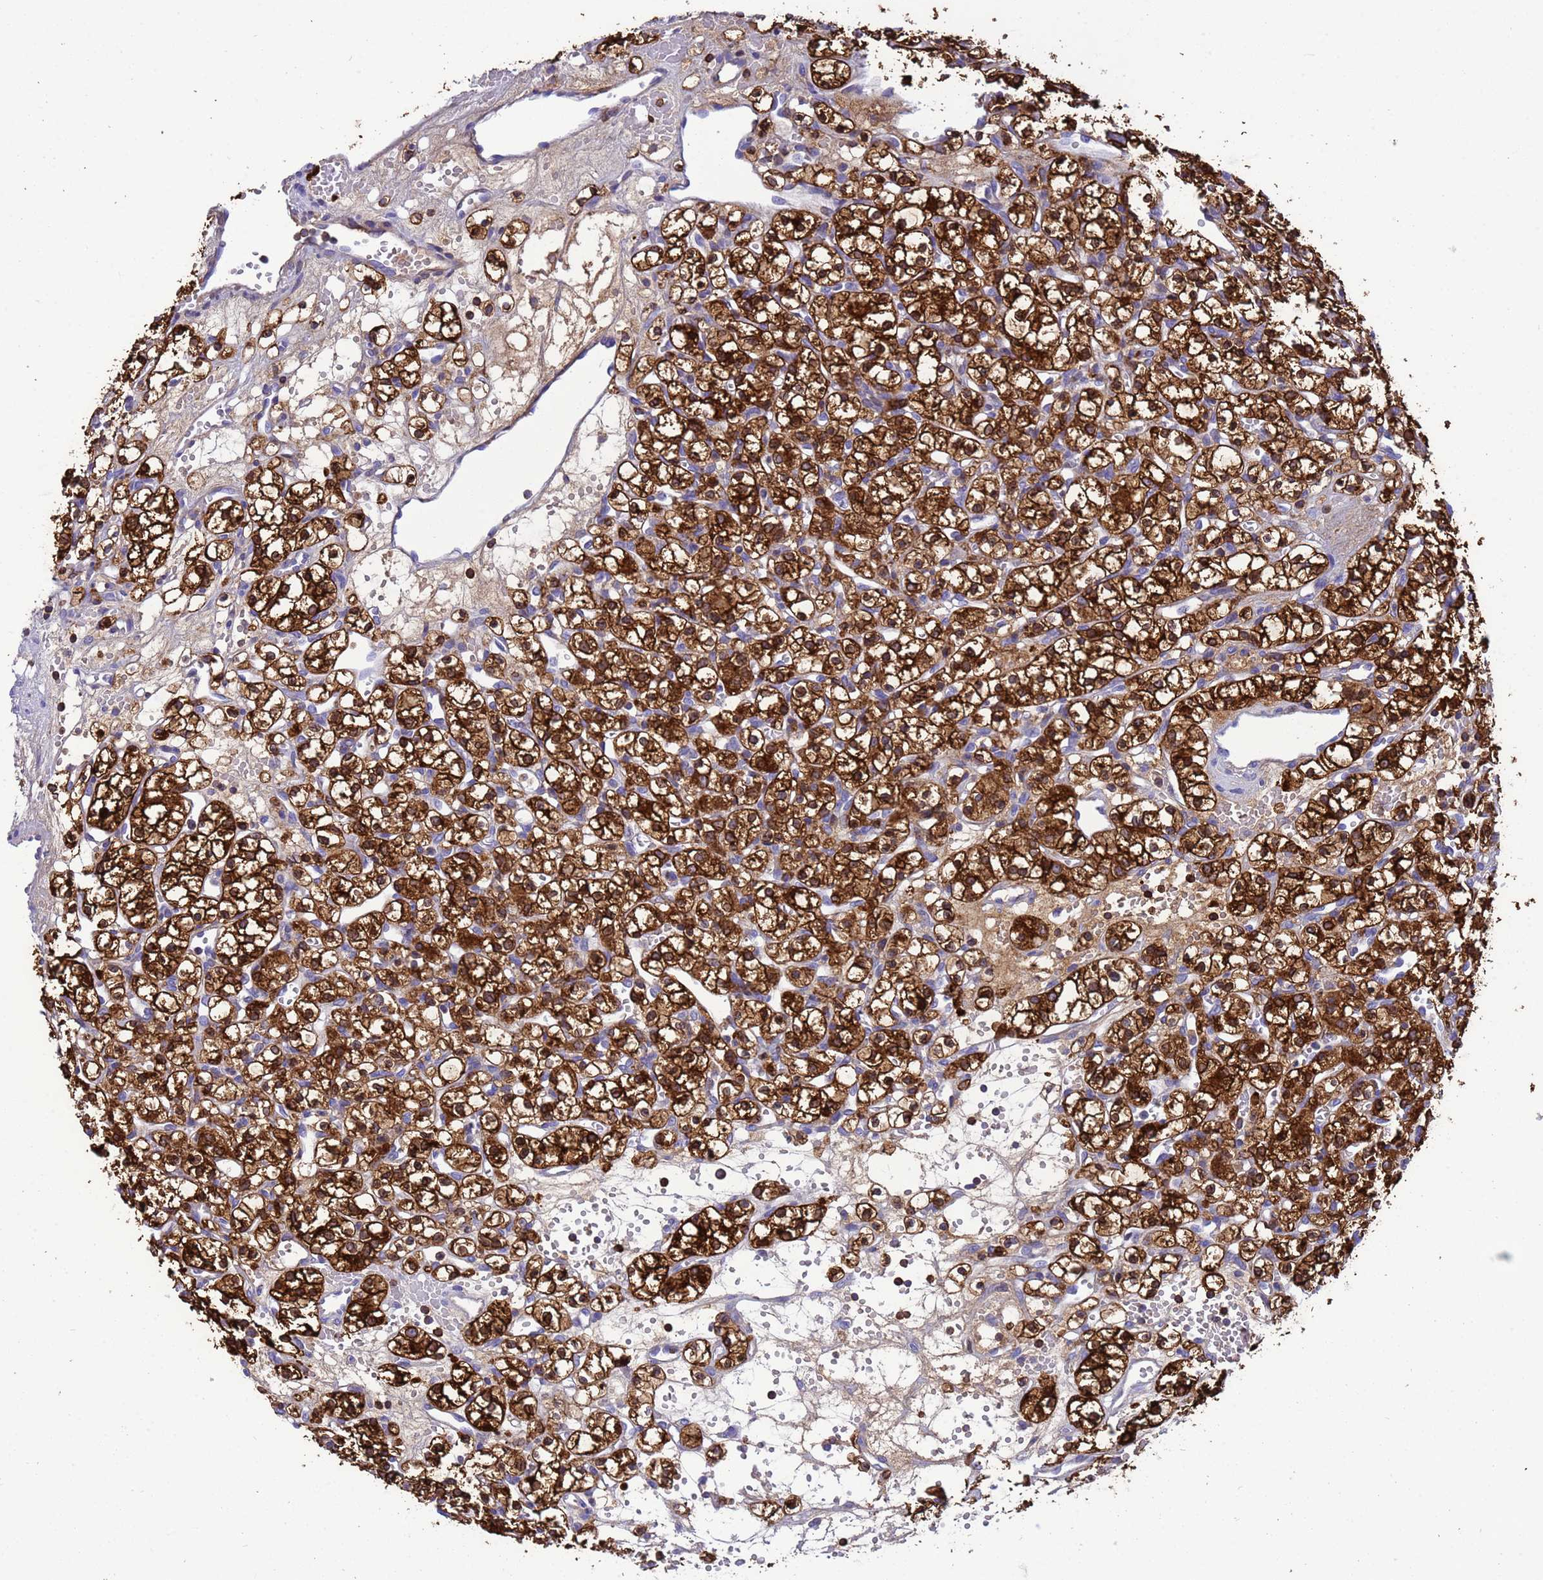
{"staining": {"intensity": "strong", "quantity": ">75%", "location": "cytoplasmic/membranous"}, "tissue": "renal cancer", "cell_type": "Tumor cells", "image_type": "cancer", "snomed": [{"axis": "morphology", "description": "Adenocarcinoma, NOS"}, {"axis": "topography", "description": "Kidney"}], "caption": "A brown stain highlights strong cytoplasmic/membranous positivity of a protein in human adenocarcinoma (renal) tumor cells. The staining is performed using DAB brown chromogen to label protein expression. The nuclei are counter-stained blue using hematoxylin.", "gene": "EZR", "patient": {"sex": "female", "age": 59}}